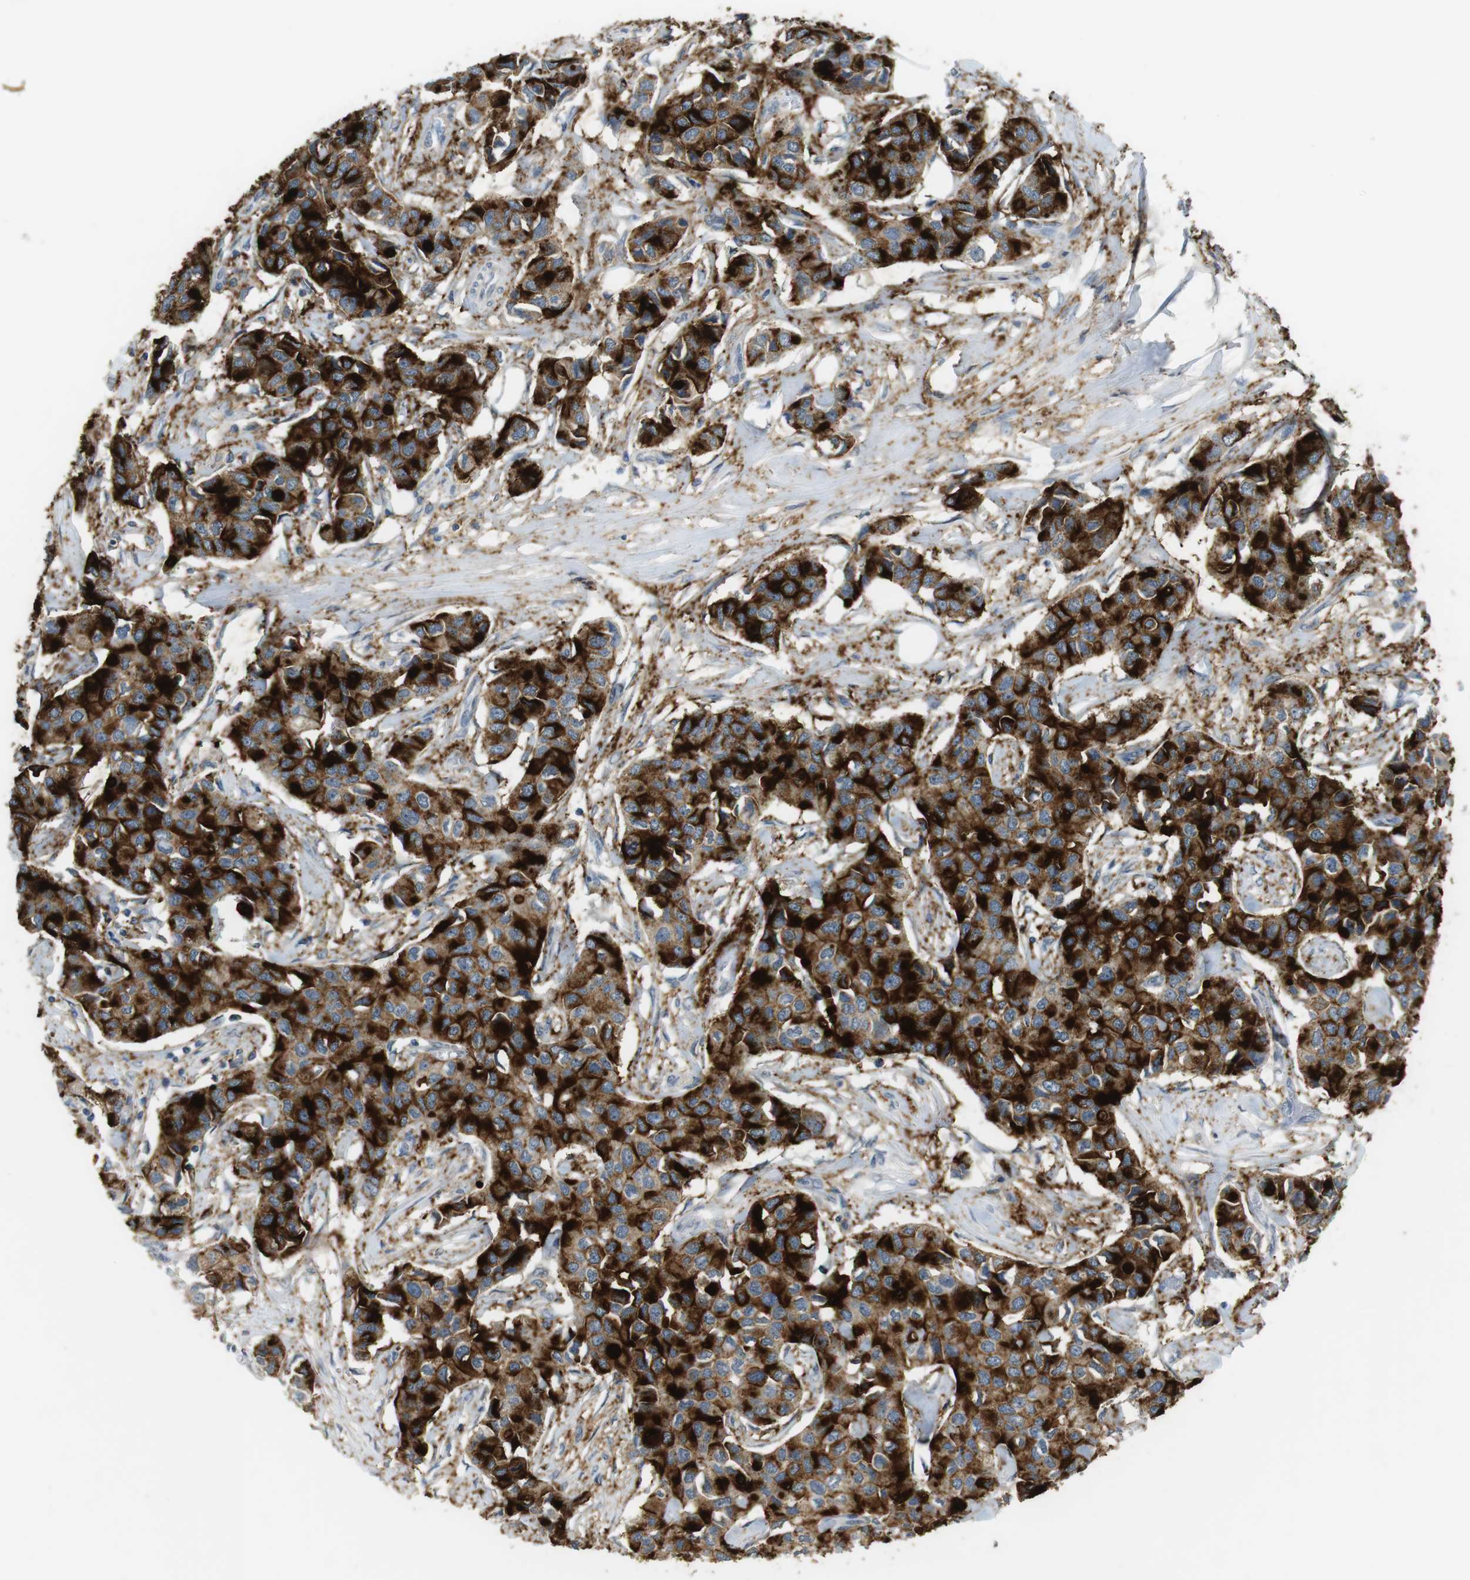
{"staining": {"intensity": "strong", "quantity": ">75%", "location": "cytoplasmic/membranous"}, "tissue": "breast cancer", "cell_type": "Tumor cells", "image_type": "cancer", "snomed": [{"axis": "morphology", "description": "Duct carcinoma"}, {"axis": "topography", "description": "Breast"}], "caption": "The photomicrograph exhibits staining of breast cancer, revealing strong cytoplasmic/membranous protein positivity (brown color) within tumor cells.", "gene": "MUC5B", "patient": {"sex": "female", "age": 80}}